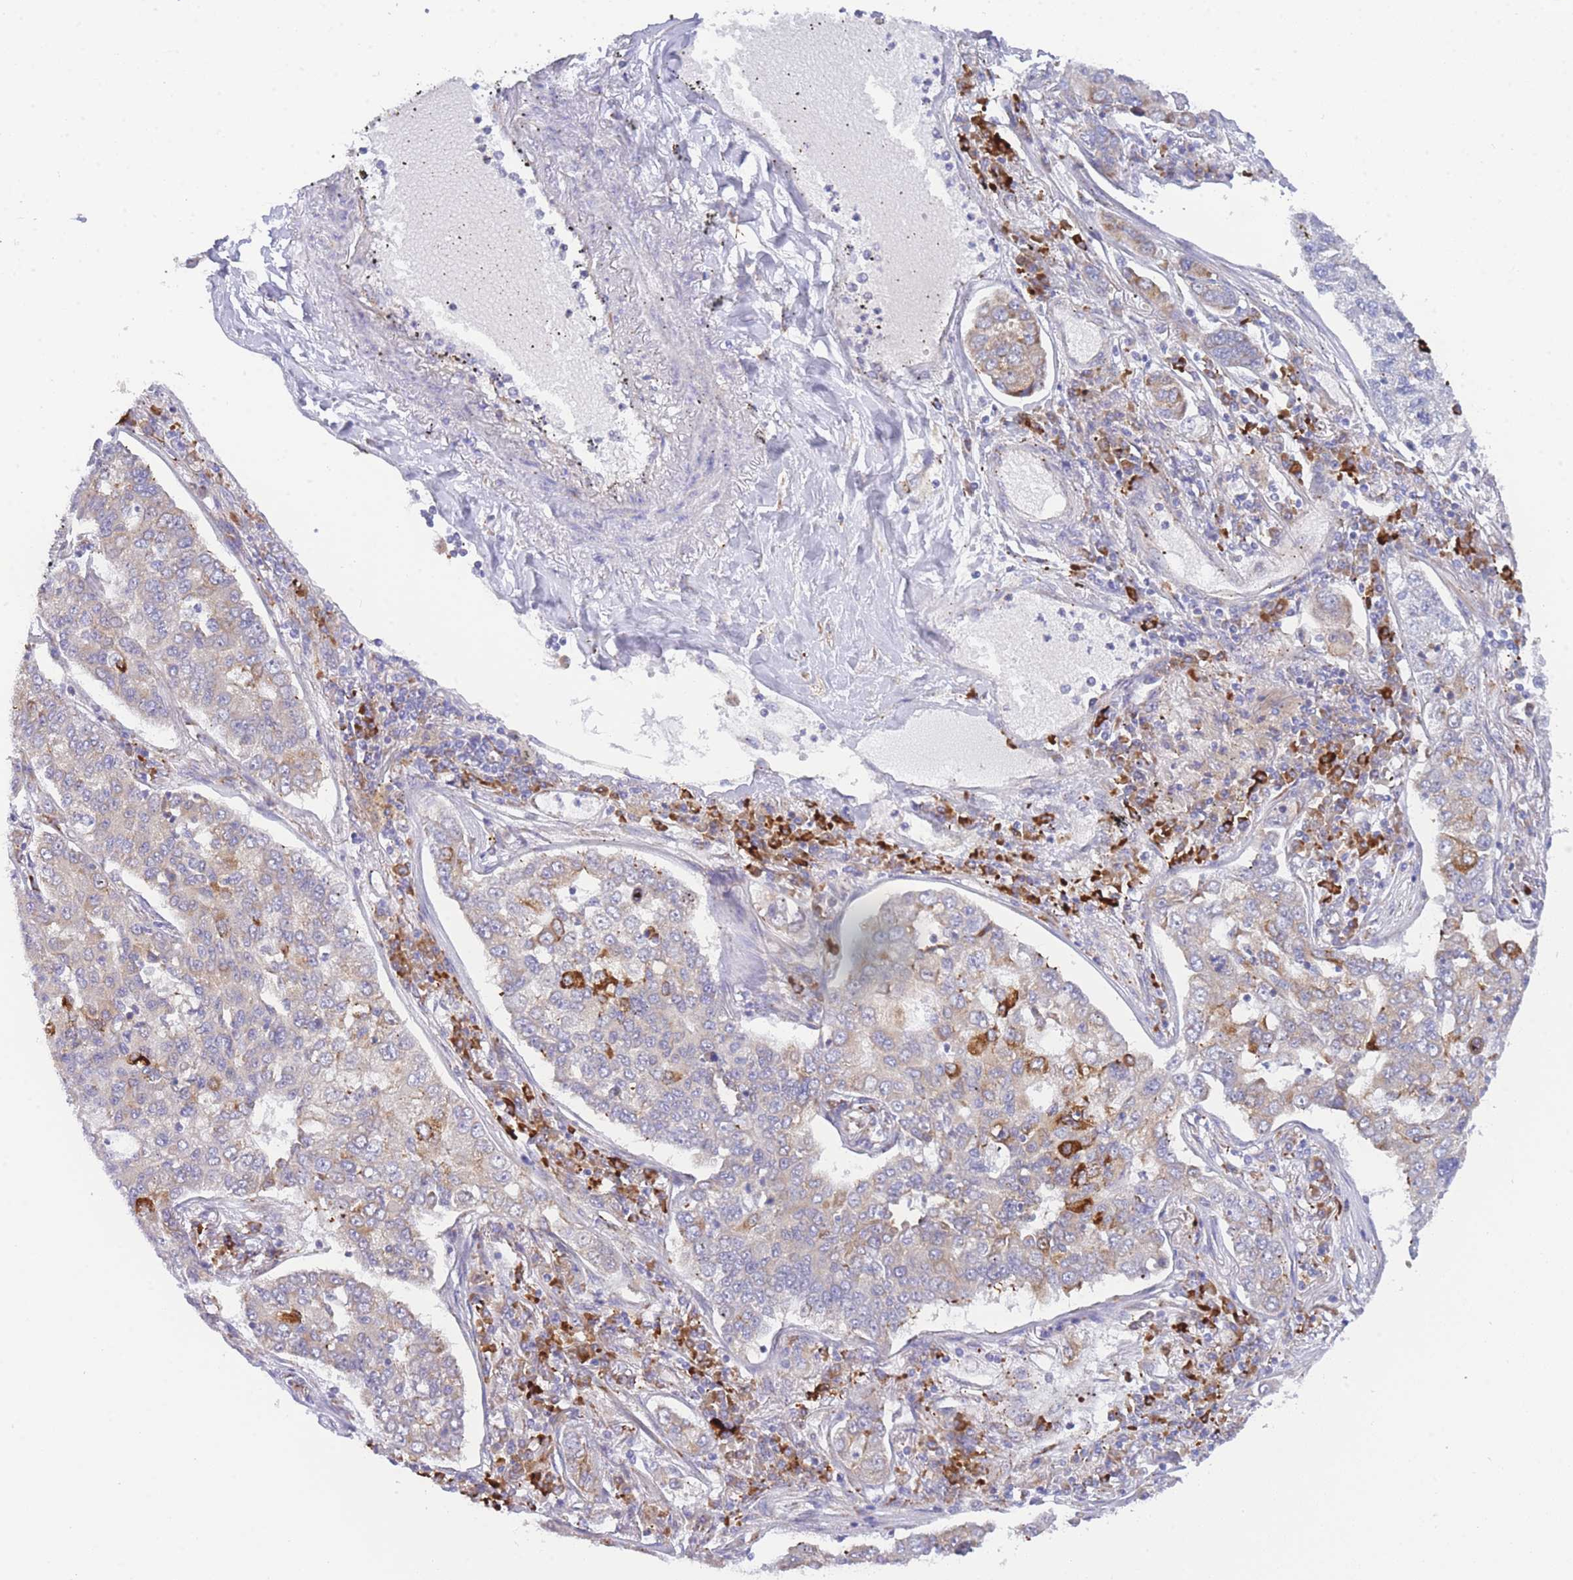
{"staining": {"intensity": "weak", "quantity": "<25%", "location": "cytoplasmic/membranous"}, "tissue": "lung cancer", "cell_type": "Tumor cells", "image_type": "cancer", "snomed": [{"axis": "morphology", "description": "Adenocarcinoma, NOS"}, {"axis": "topography", "description": "Lung"}], "caption": "Image shows no significant protein positivity in tumor cells of lung cancer.", "gene": "ZNF510", "patient": {"sex": "male", "age": 49}}